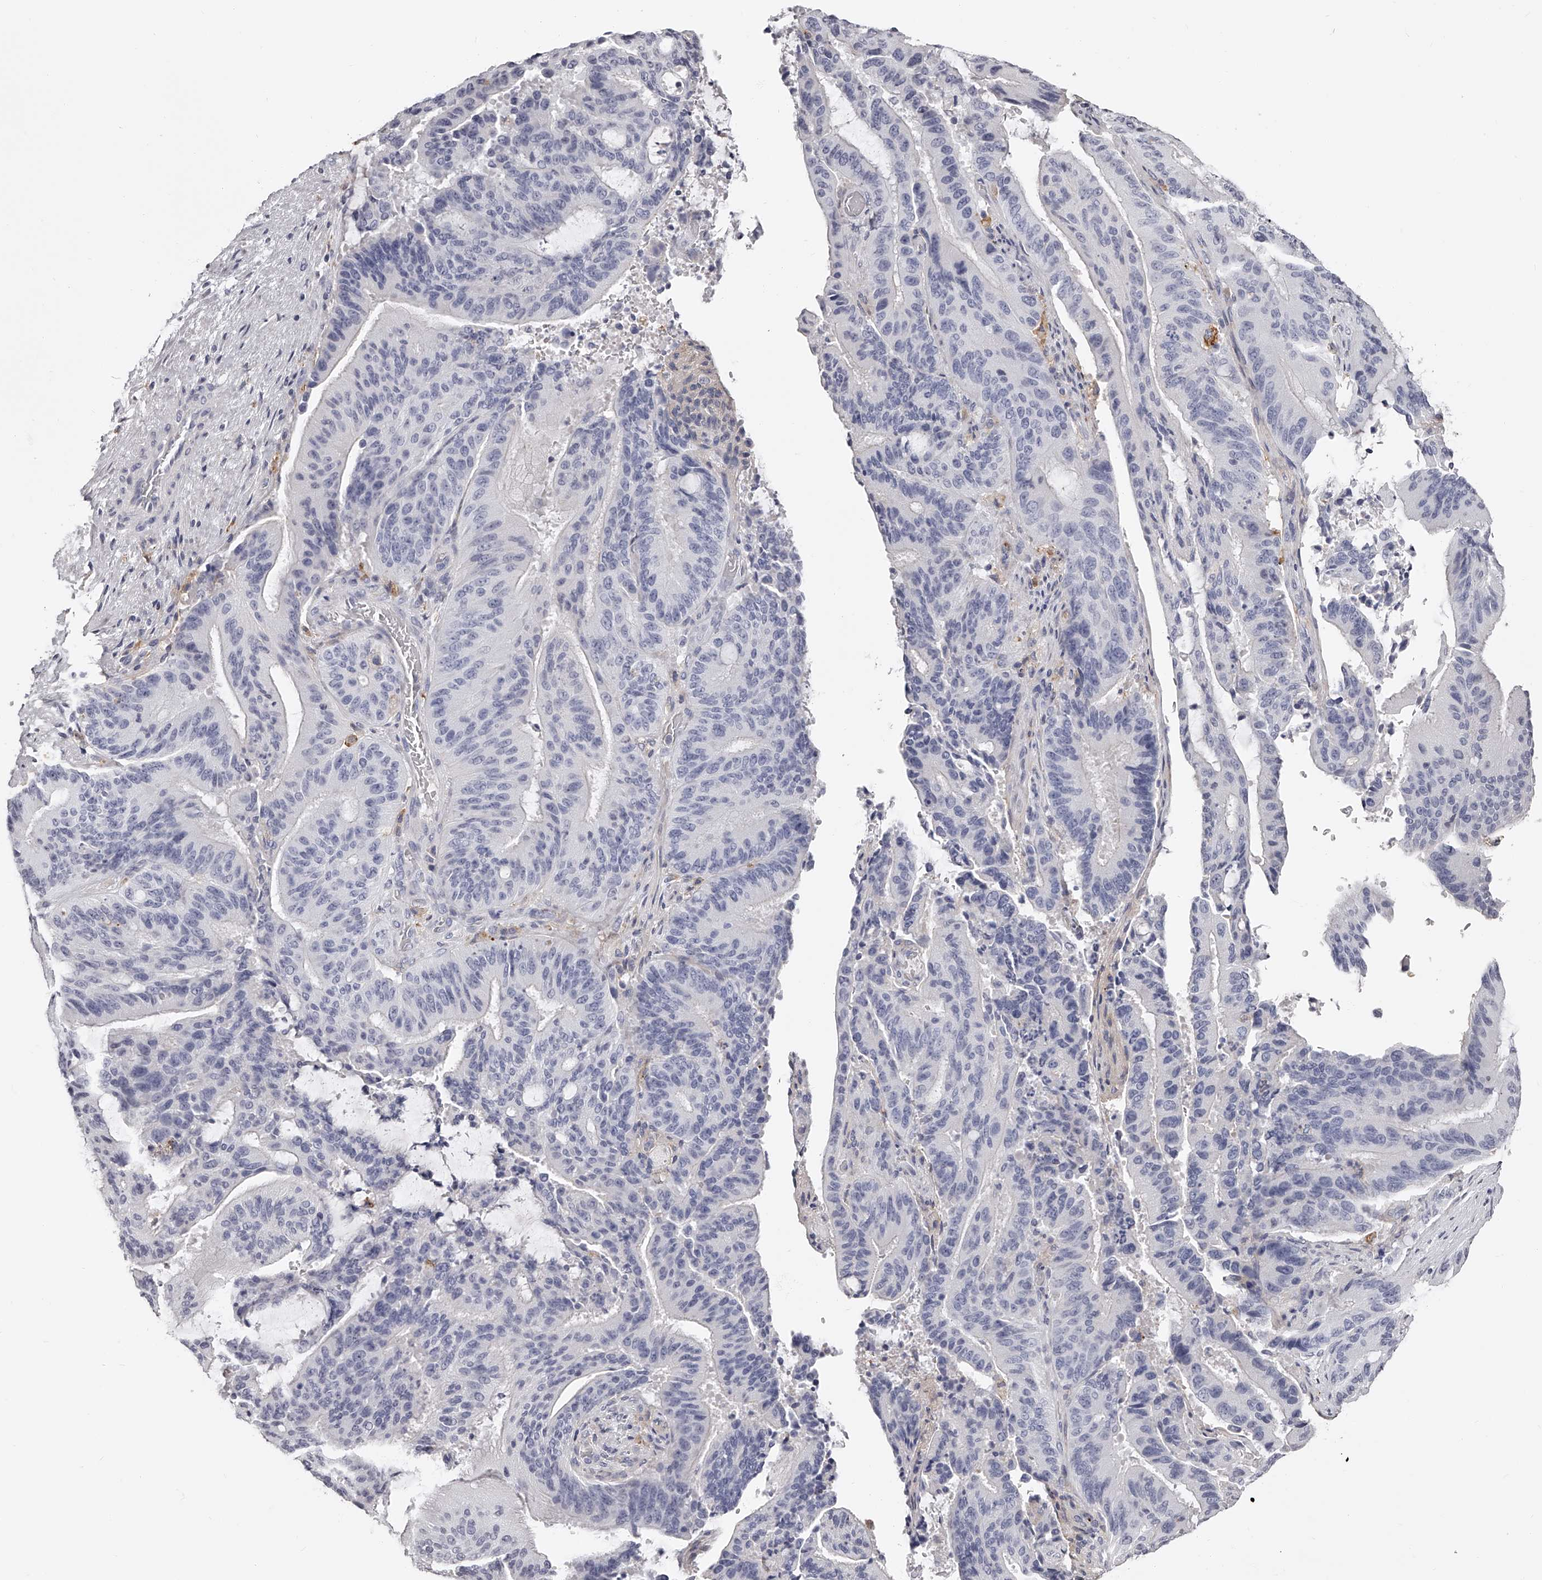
{"staining": {"intensity": "negative", "quantity": "none", "location": "none"}, "tissue": "liver cancer", "cell_type": "Tumor cells", "image_type": "cancer", "snomed": [{"axis": "morphology", "description": "Normal tissue, NOS"}, {"axis": "morphology", "description": "Cholangiocarcinoma"}, {"axis": "topography", "description": "Liver"}, {"axis": "topography", "description": "Peripheral nerve tissue"}], "caption": "Histopathology image shows no significant protein expression in tumor cells of liver cancer.", "gene": "PACSIN1", "patient": {"sex": "female", "age": 73}}